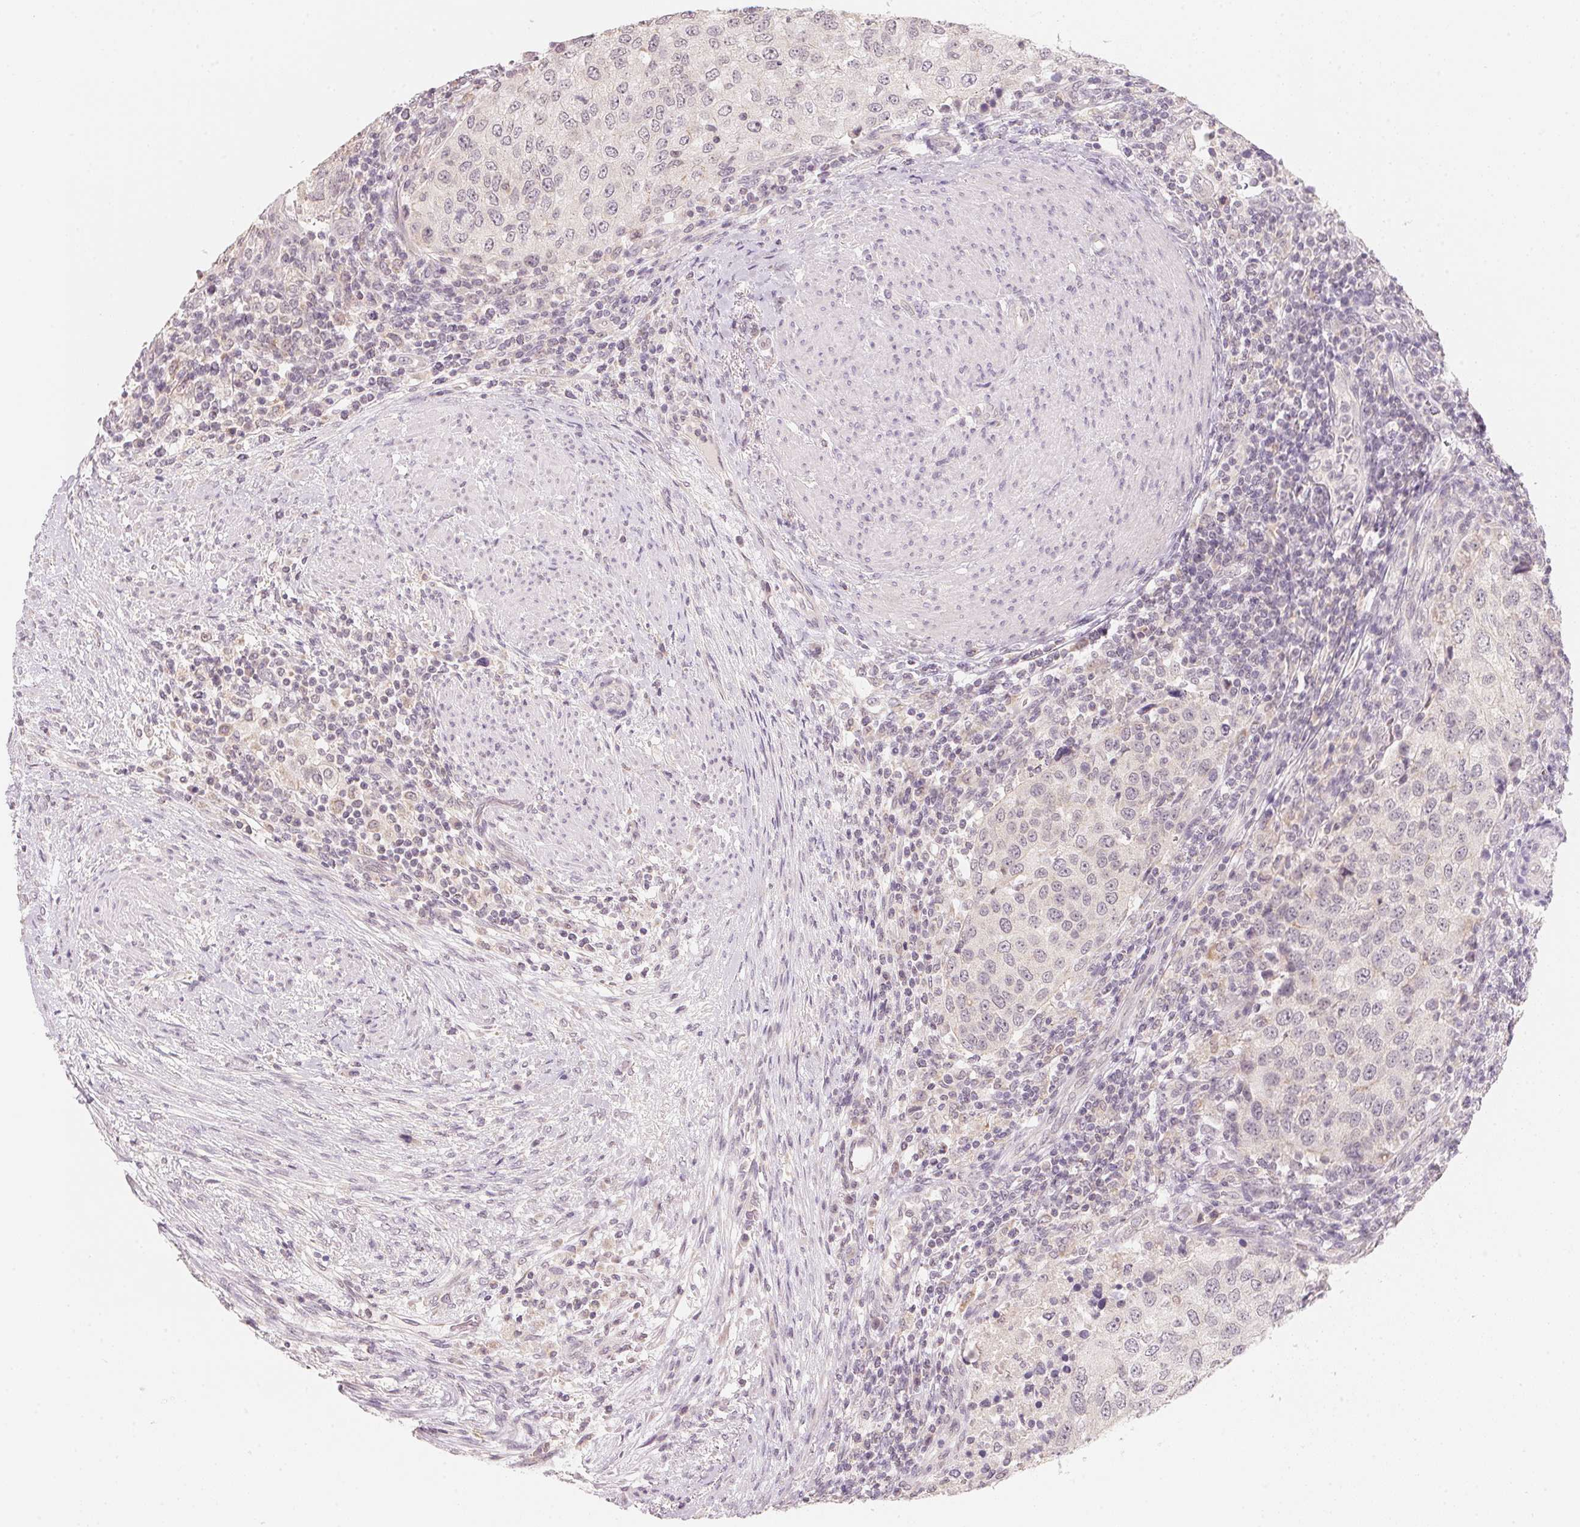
{"staining": {"intensity": "negative", "quantity": "none", "location": "none"}, "tissue": "urothelial cancer", "cell_type": "Tumor cells", "image_type": "cancer", "snomed": [{"axis": "morphology", "description": "Urothelial carcinoma, High grade"}, {"axis": "topography", "description": "Urinary bladder"}], "caption": "IHC micrograph of neoplastic tissue: human urothelial cancer stained with DAB shows no significant protein expression in tumor cells.", "gene": "ANKRD31", "patient": {"sex": "female", "age": 78}}